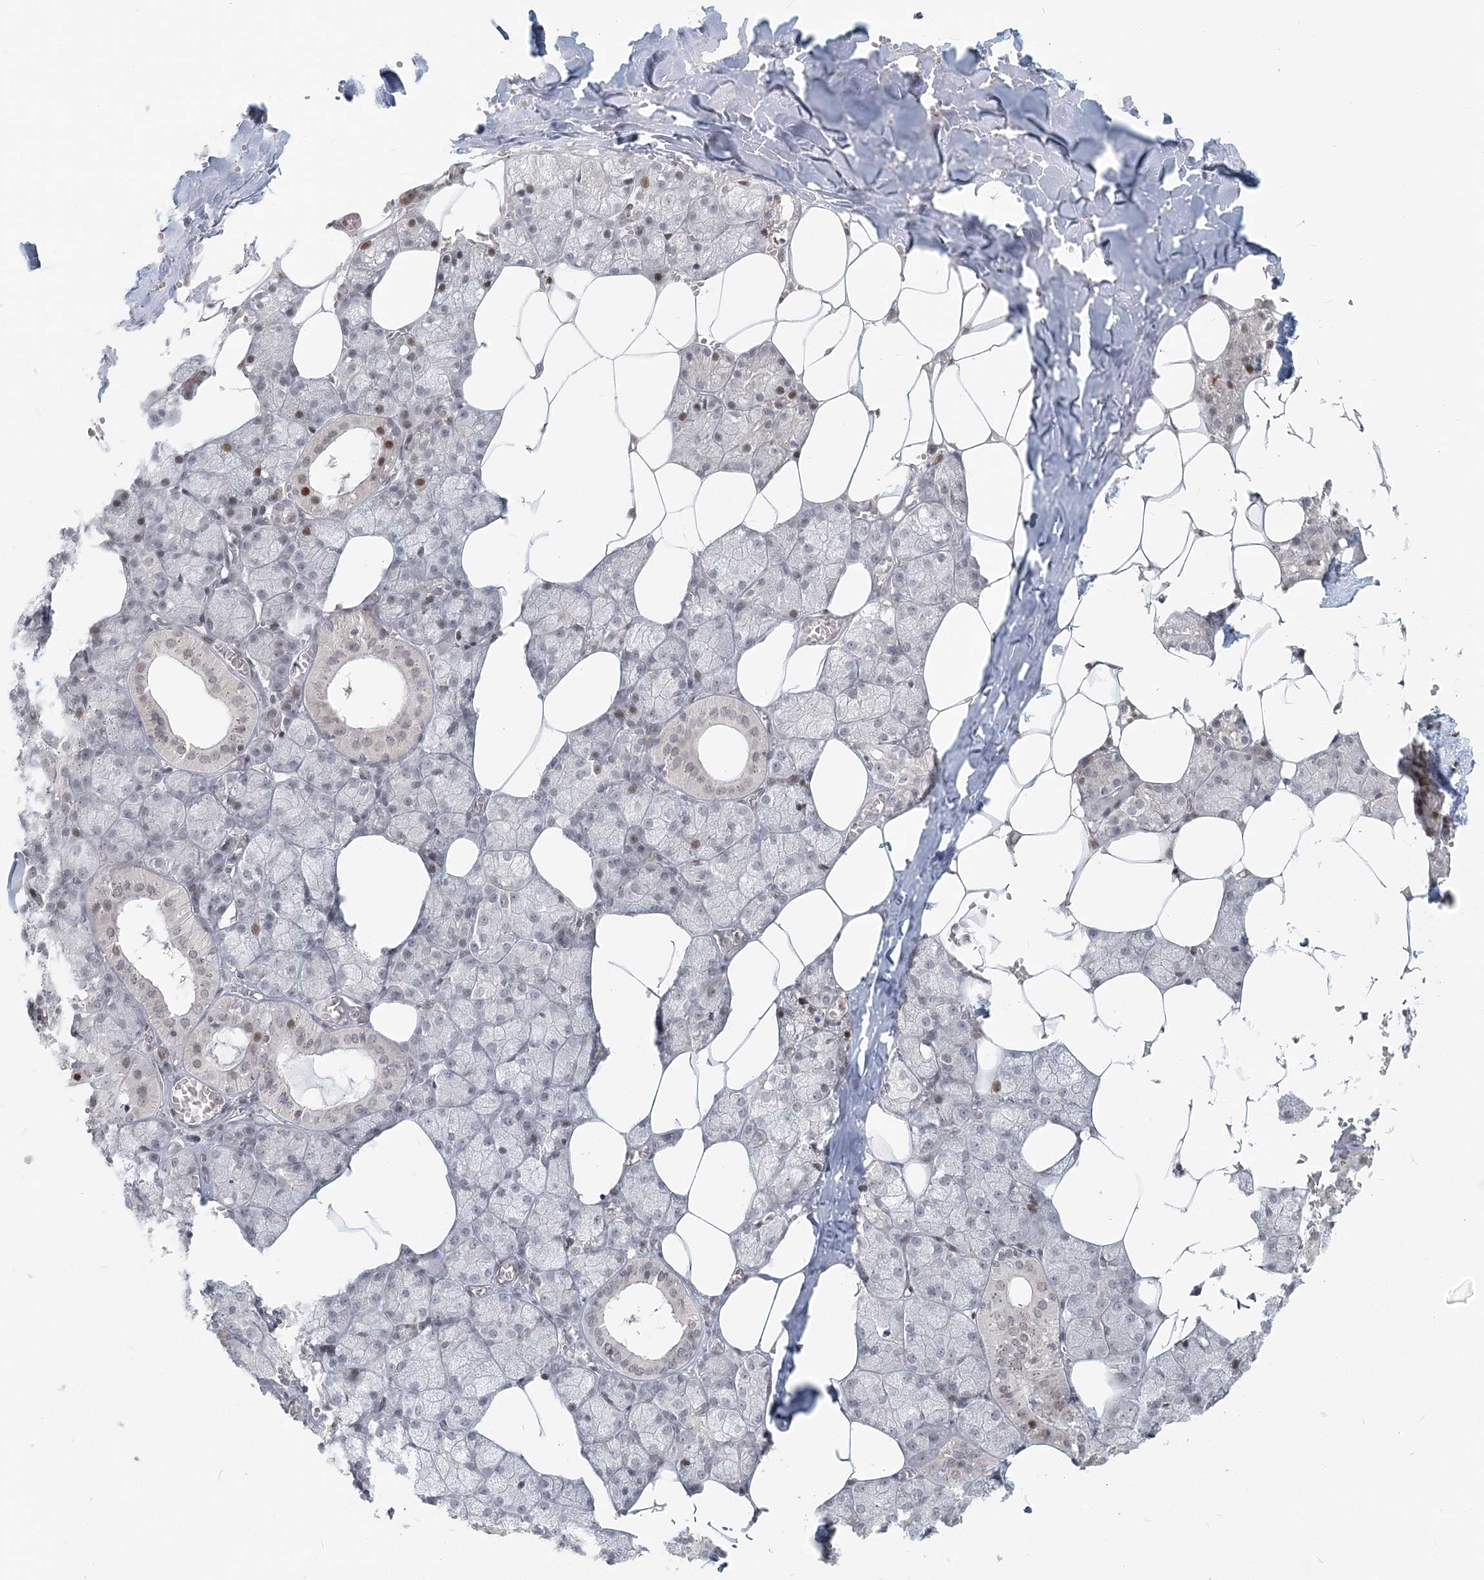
{"staining": {"intensity": "moderate", "quantity": "<25%", "location": "nuclear"}, "tissue": "salivary gland", "cell_type": "Glandular cells", "image_type": "normal", "snomed": [{"axis": "morphology", "description": "Normal tissue, NOS"}, {"axis": "topography", "description": "Salivary gland"}], "caption": "The micrograph displays immunohistochemical staining of normal salivary gland. There is moderate nuclear staining is appreciated in approximately <25% of glandular cells. Nuclei are stained in blue.", "gene": "BAZ1B", "patient": {"sex": "male", "age": 62}}